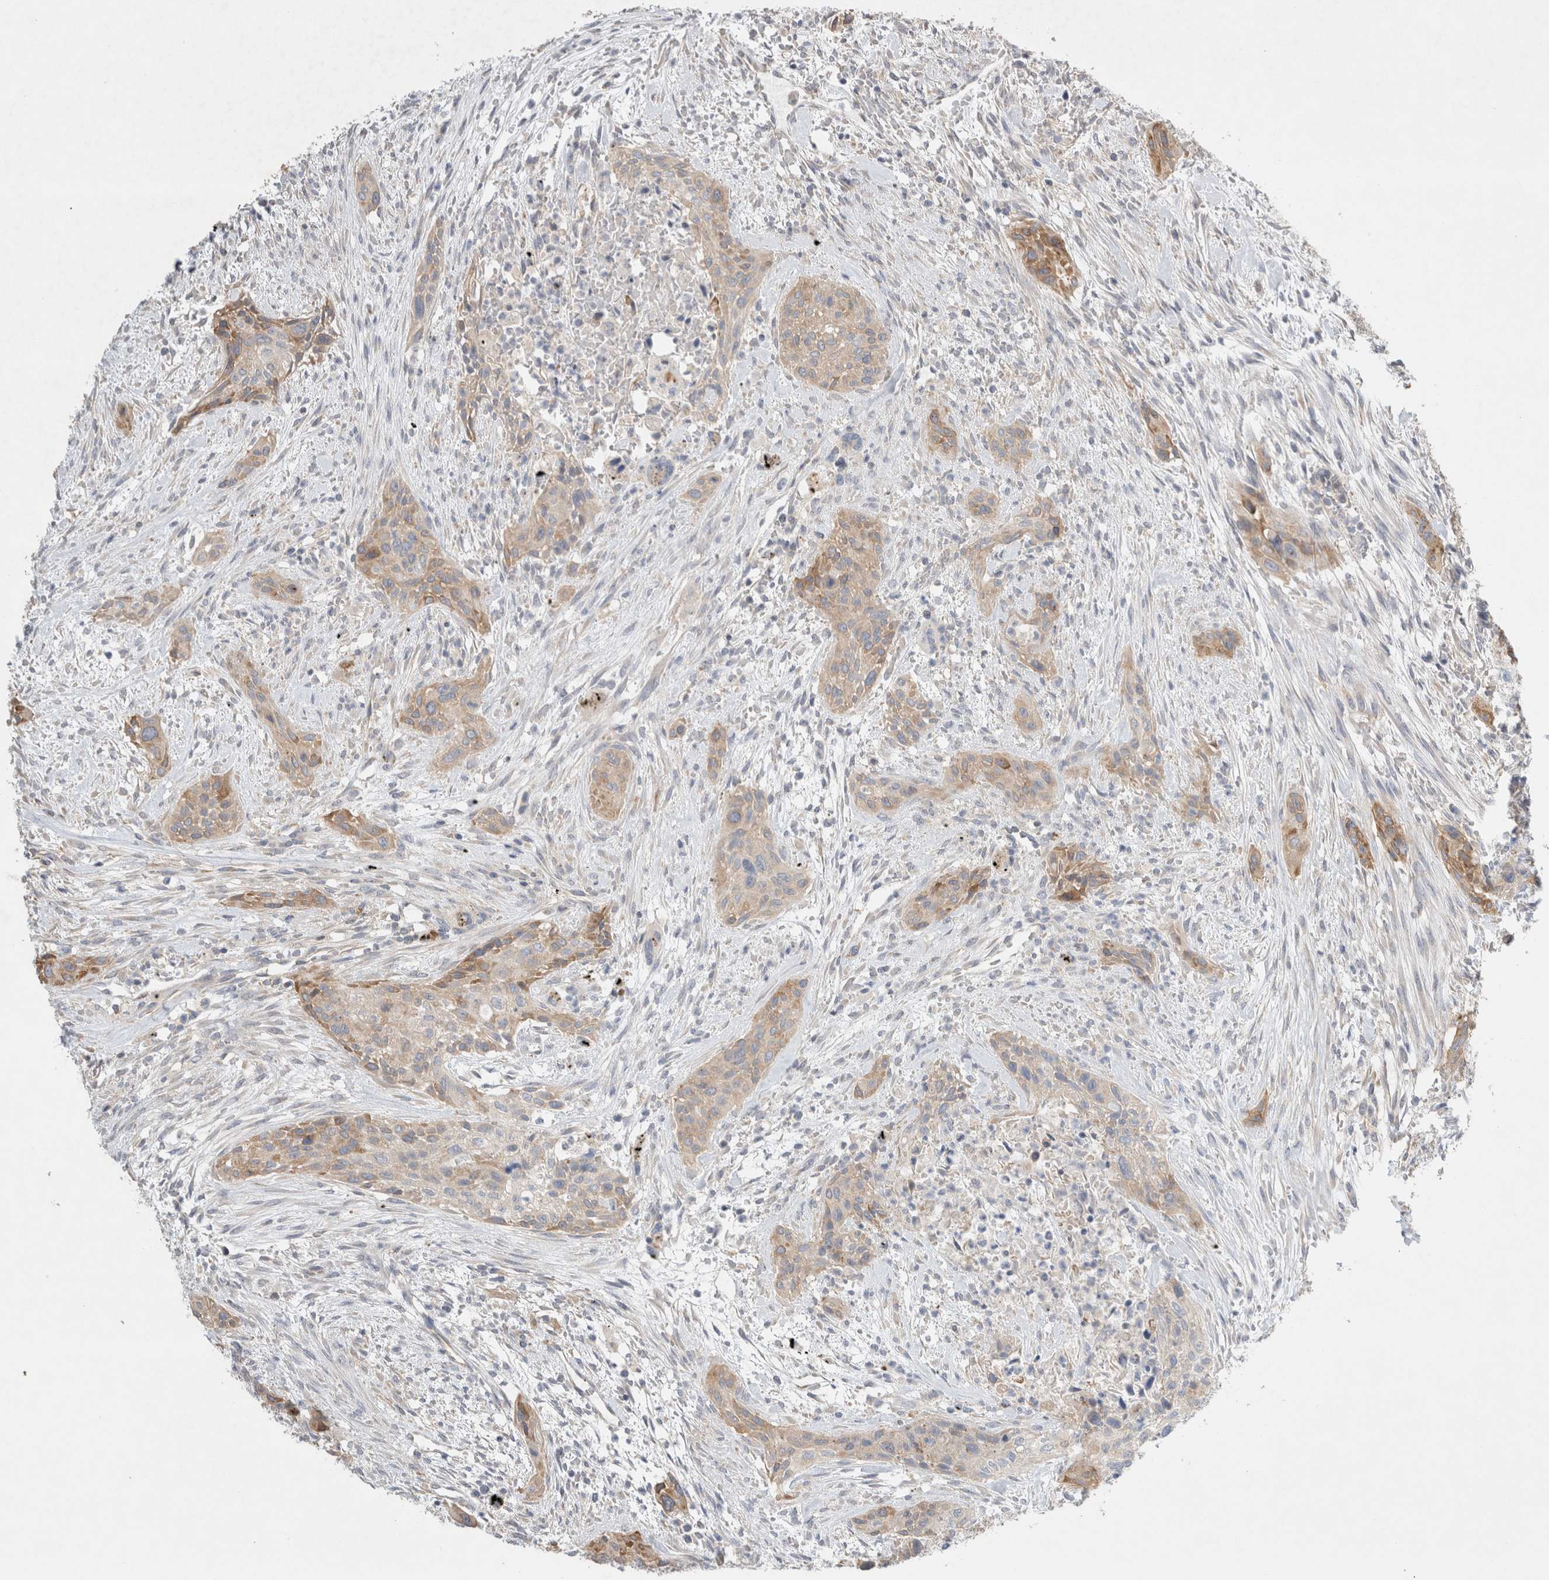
{"staining": {"intensity": "moderate", "quantity": ">75%", "location": "cytoplasmic/membranous"}, "tissue": "urothelial cancer", "cell_type": "Tumor cells", "image_type": "cancer", "snomed": [{"axis": "morphology", "description": "Urothelial carcinoma, High grade"}, {"axis": "topography", "description": "Urinary bladder"}], "caption": "A brown stain shows moderate cytoplasmic/membranous staining of a protein in human urothelial carcinoma (high-grade) tumor cells. (Brightfield microscopy of DAB IHC at high magnification).", "gene": "ZNF23", "patient": {"sex": "male", "age": 35}}